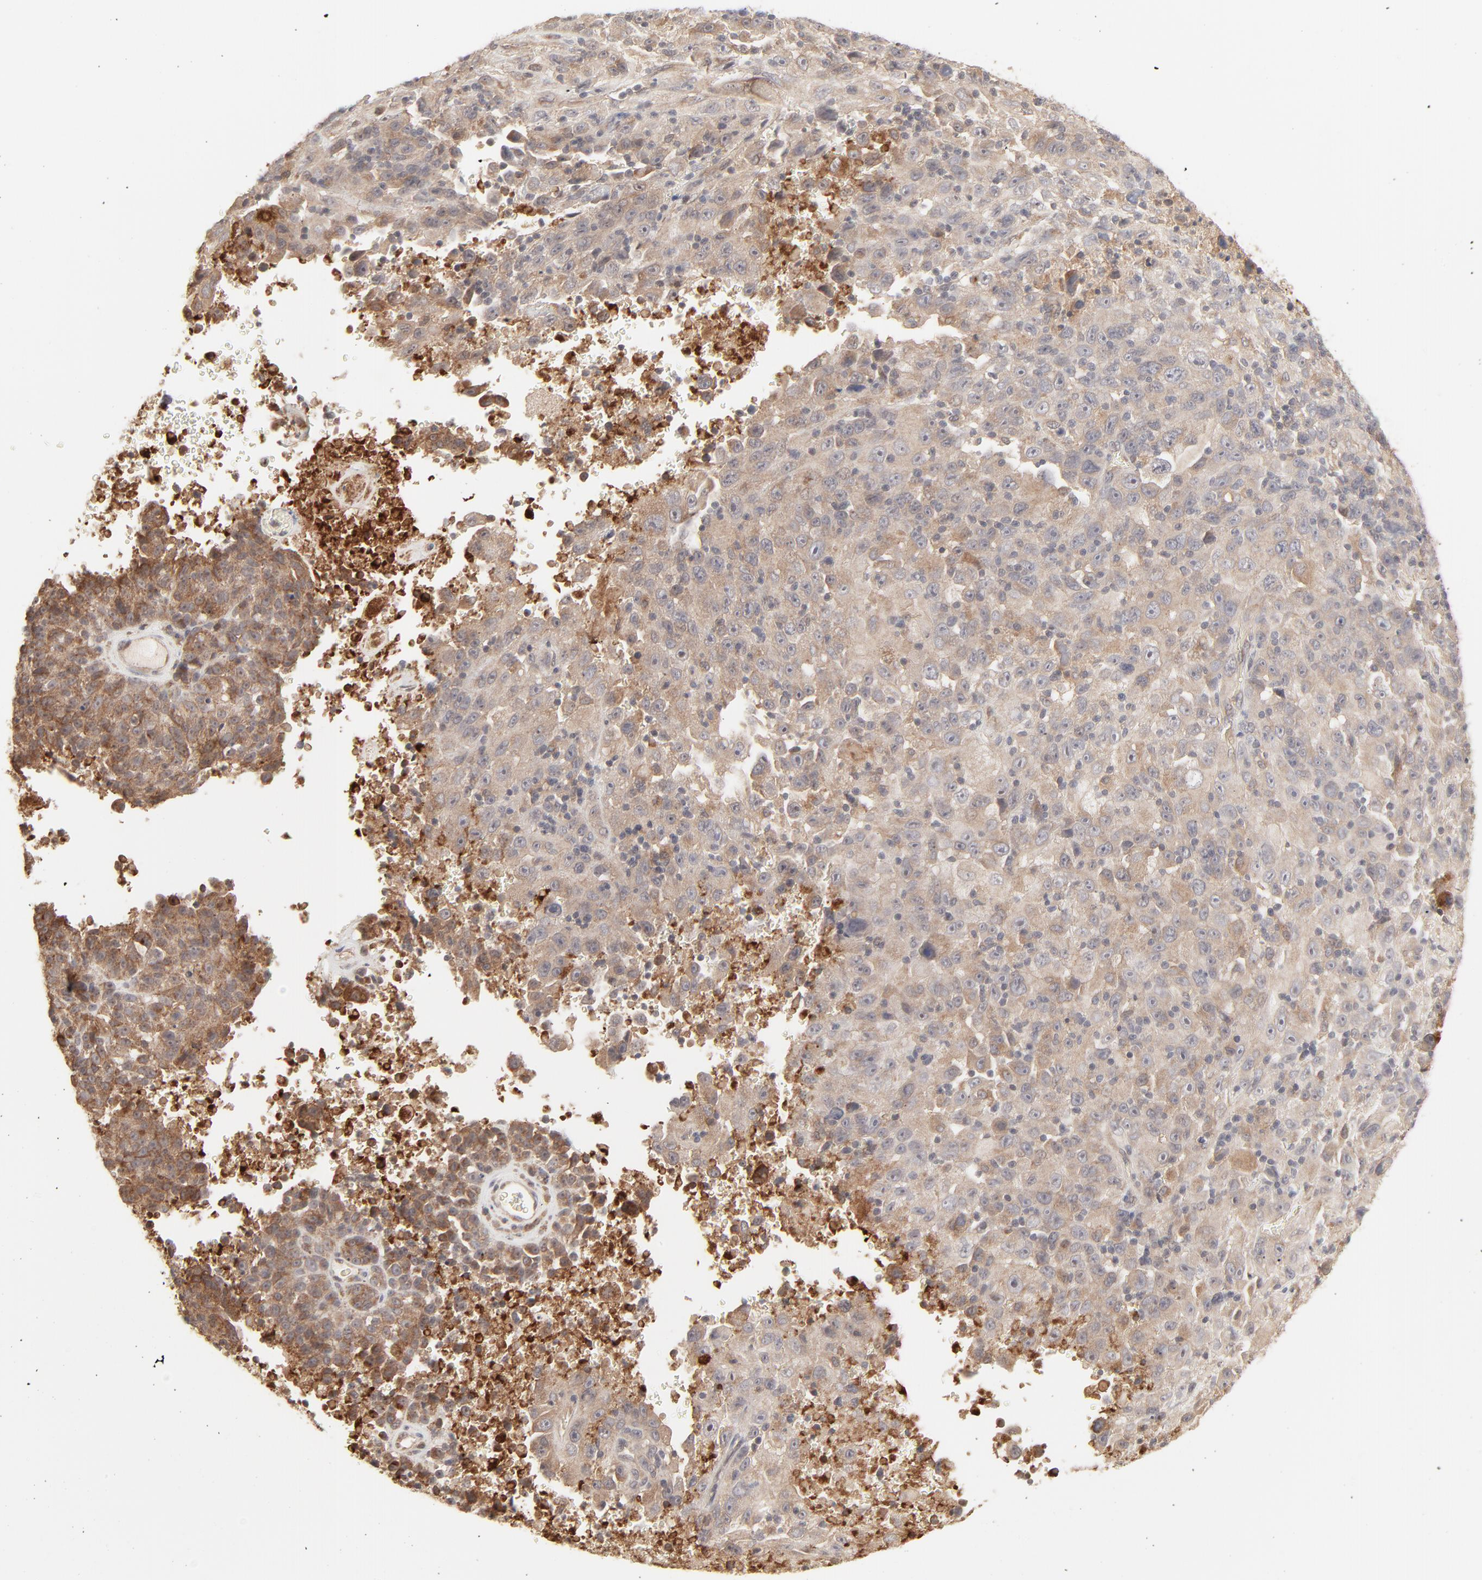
{"staining": {"intensity": "moderate", "quantity": ">75%", "location": "cytoplasmic/membranous"}, "tissue": "melanoma", "cell_type": "Tumor cells", "image_type": "cancer", "snomed": [{"axis": "morphology", "description": "Malignant melanoma, Metastatic site"}, {"axis": "topography", "description": "Cerebral cortex"}], "caption": "Malignant melanoma (metastatic site) stained for a protein (brown) displays moderate cytoplasmic/membranous positive positivity in approximately >75% of tumor cells.", "gene": "RAB5C", "patient": {"sex": "female", "age": 52}}